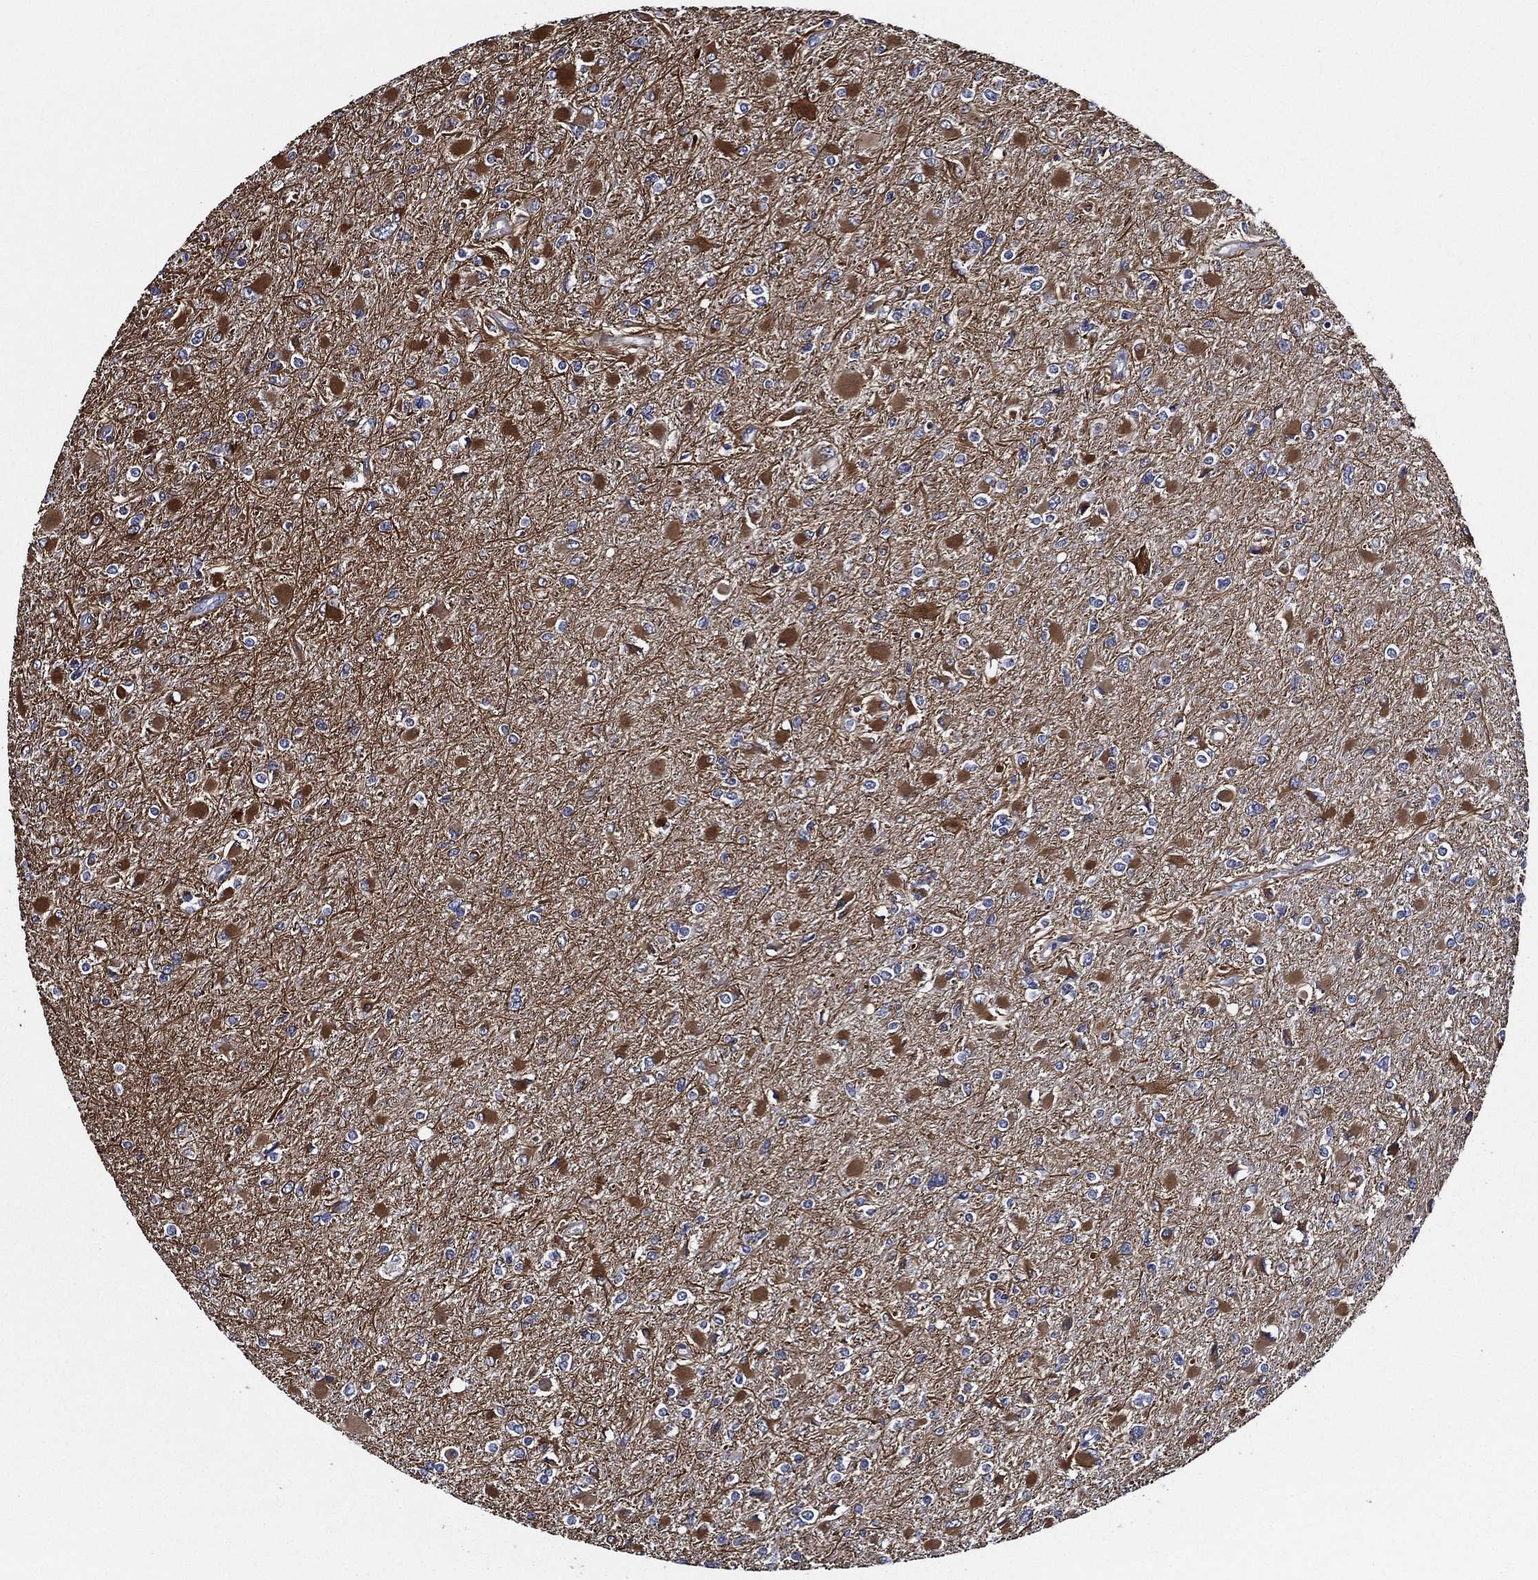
{"staining": {"intensity": "moderate", "quantity": "25%-75%", "location": "cytoplasmic/membranous"}, "tissue": "glioma", "cell_type": "Tumor cells", "image_type": "cancer", "snomed": [{"axis": "morphology", "description": "Glioma, malignant, High grade"}, {"axis": "topography", "description": "Cerebral cortex"}], "caption": "The photomicrograph exhibits staining of malignant high-grade glioma, revealing moderate cytoplasmic/membranous protein positivity (brown color) within tumor cells. (DAB = brown stain, brightfield microscopy at high magnification).", "gene": "KIF20B", "patient": {"sex": "female", "age": 36}}